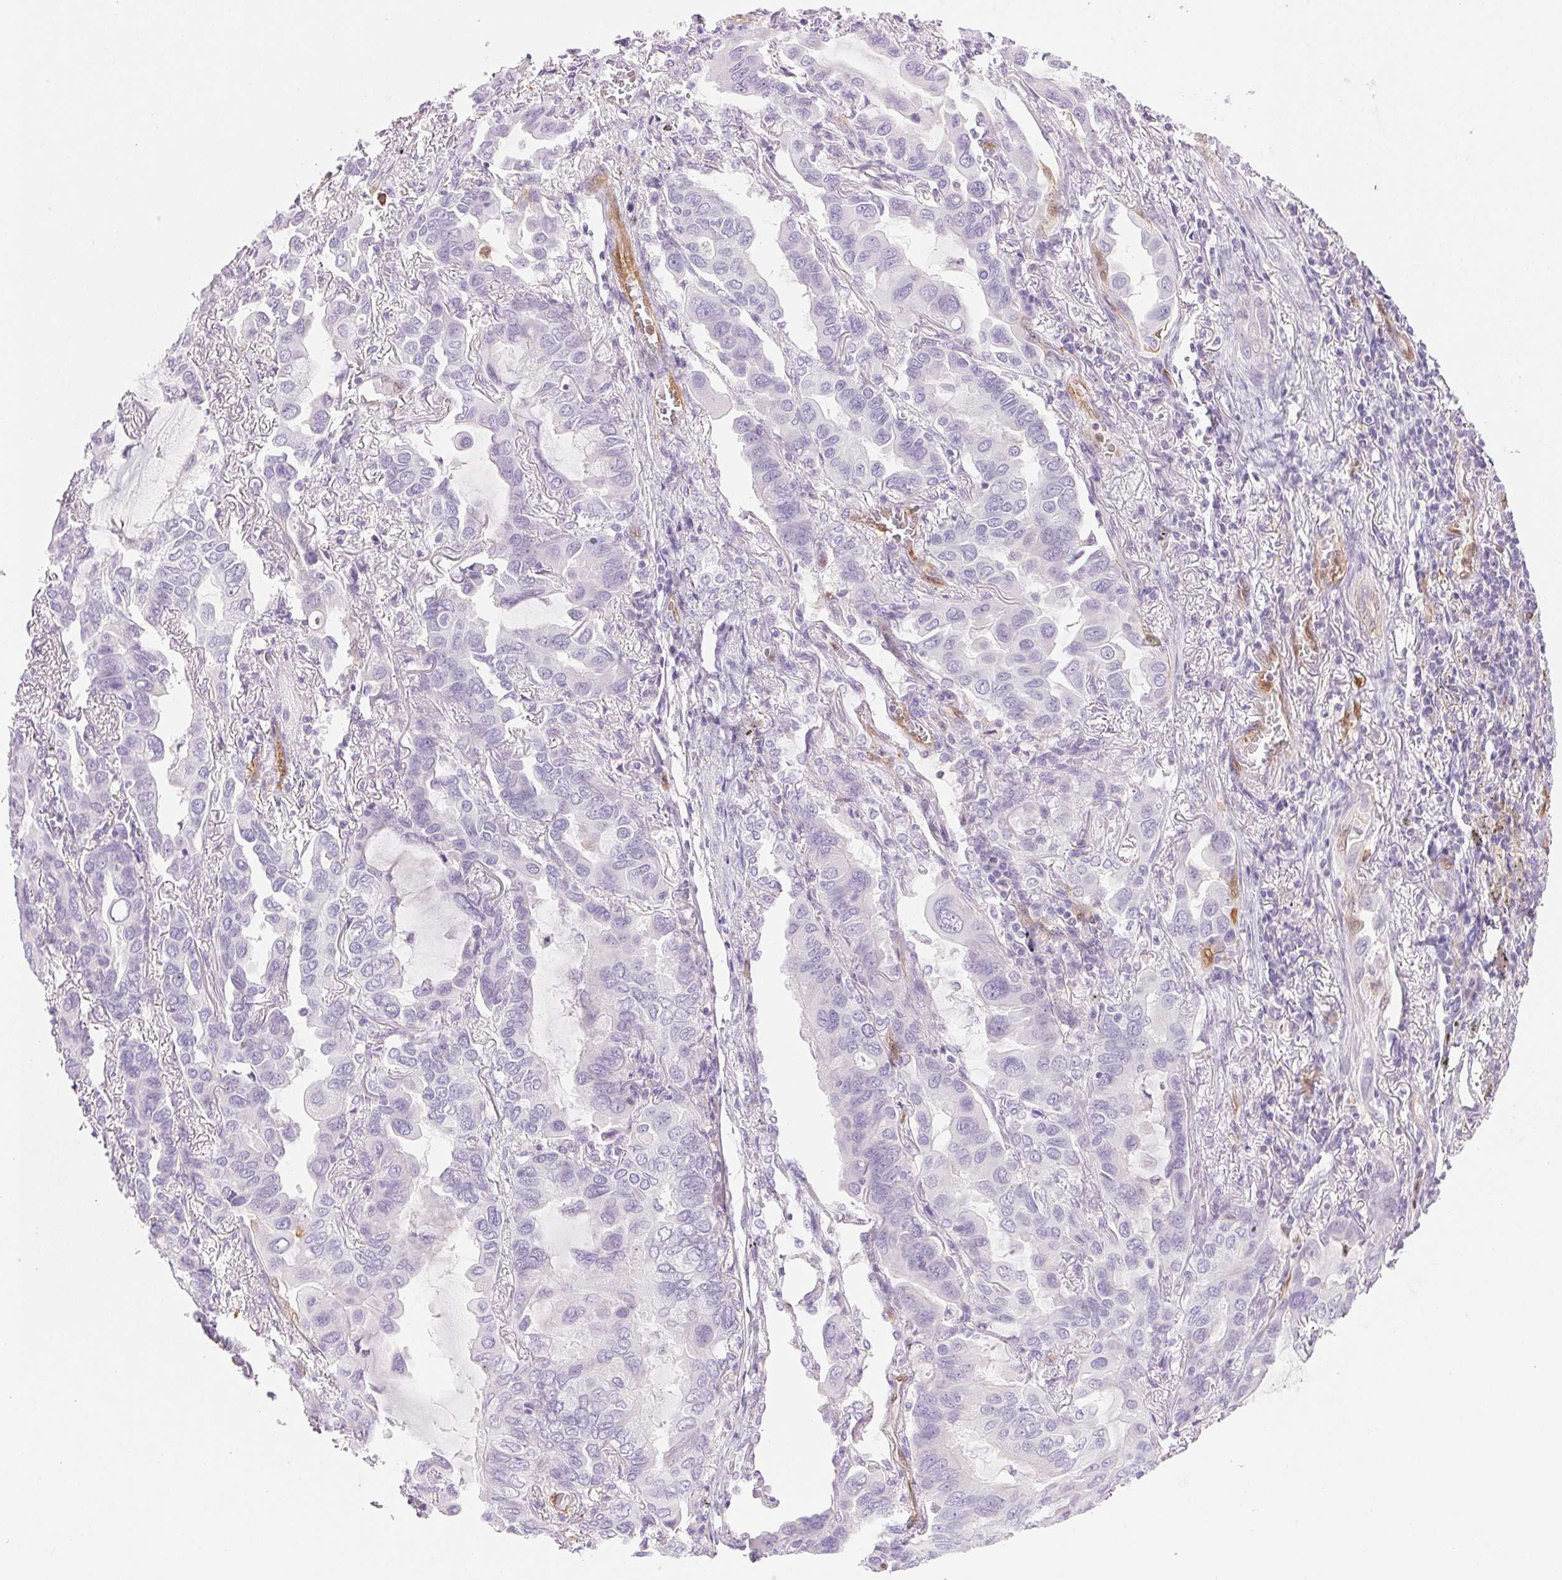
{"staining": {"intensity": "negative", "quantity": "none", "location": "none"}, "tissue": "lung cancer", "cell_type": "Tumor cells", "image_type": "cancer", "snomed": [{"axis": "morphology", "description": "Adenocarcinoma, NOS"}, {"axis": "topography", "description": "Lung"}], "caption": "IHC of lung cancer (adenocarcinoma) shows no expression in tumor cells.", "gene": "TMEM45A", "patient": {"sex": "male", "age": 64}}